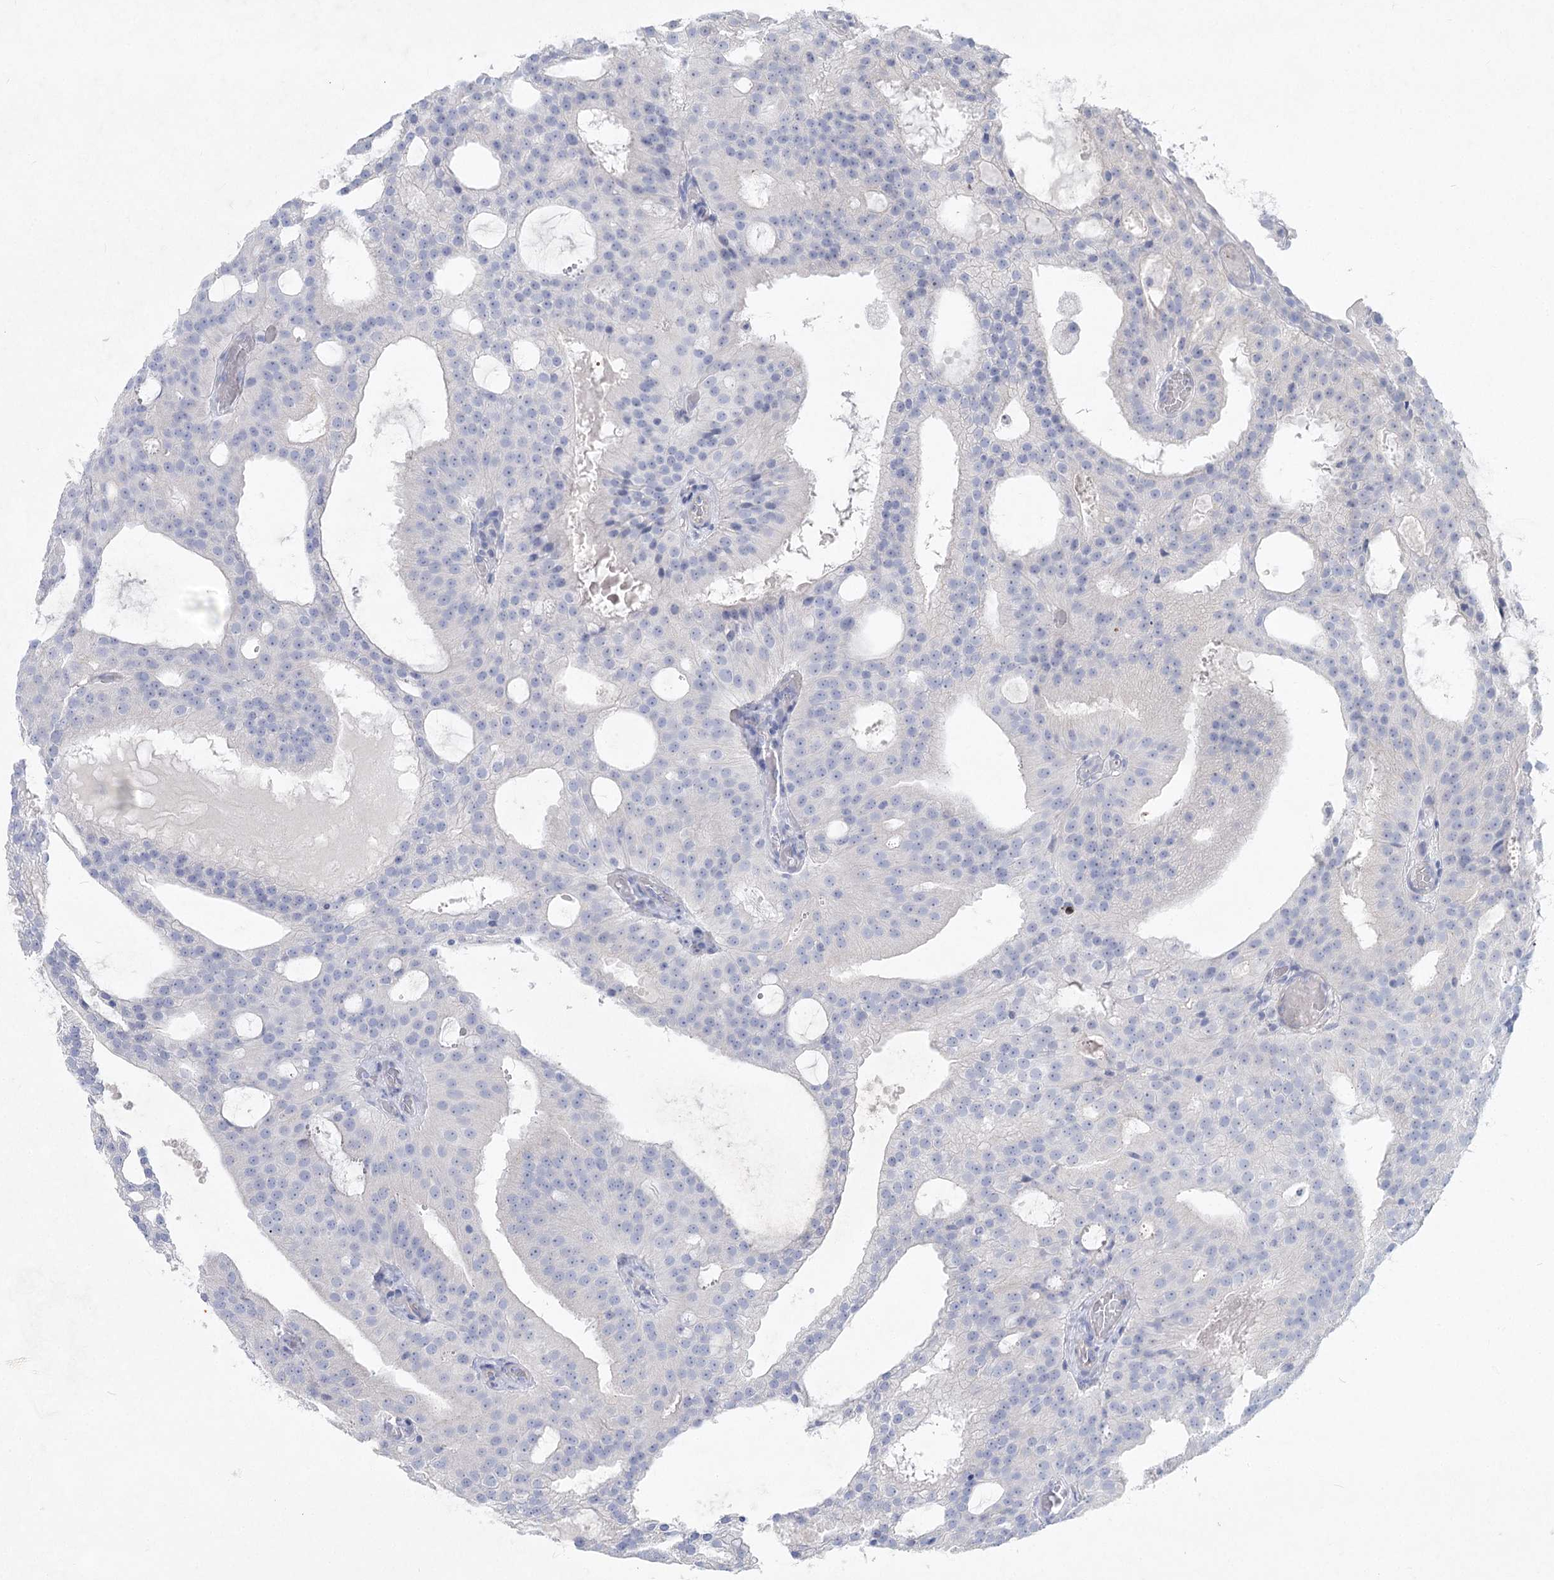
{"staining": {"intensity": "negative", "quantity": "none", "location": "none"}, "tissue": "prostate cancer", "cell_type": "Tumor cells", "image_type": "cancer", "snomed": [{"axis": "morphology", "description": "Adenocarcinoma, Medium grade"}, {"axis": "topography", "description": "Prostate"}], "caption": "DAB immunohistochemical staining of prostate medium-grade adenocarcinoma shows no significant staining in tumor cells. Brightfield microscopy of immunohistochemistry stained with DAB (brown) and hematoxylin (blue), captured at high magnification.", "gene": "WDR74", "patient": {"sex": "male", "age": 88}}